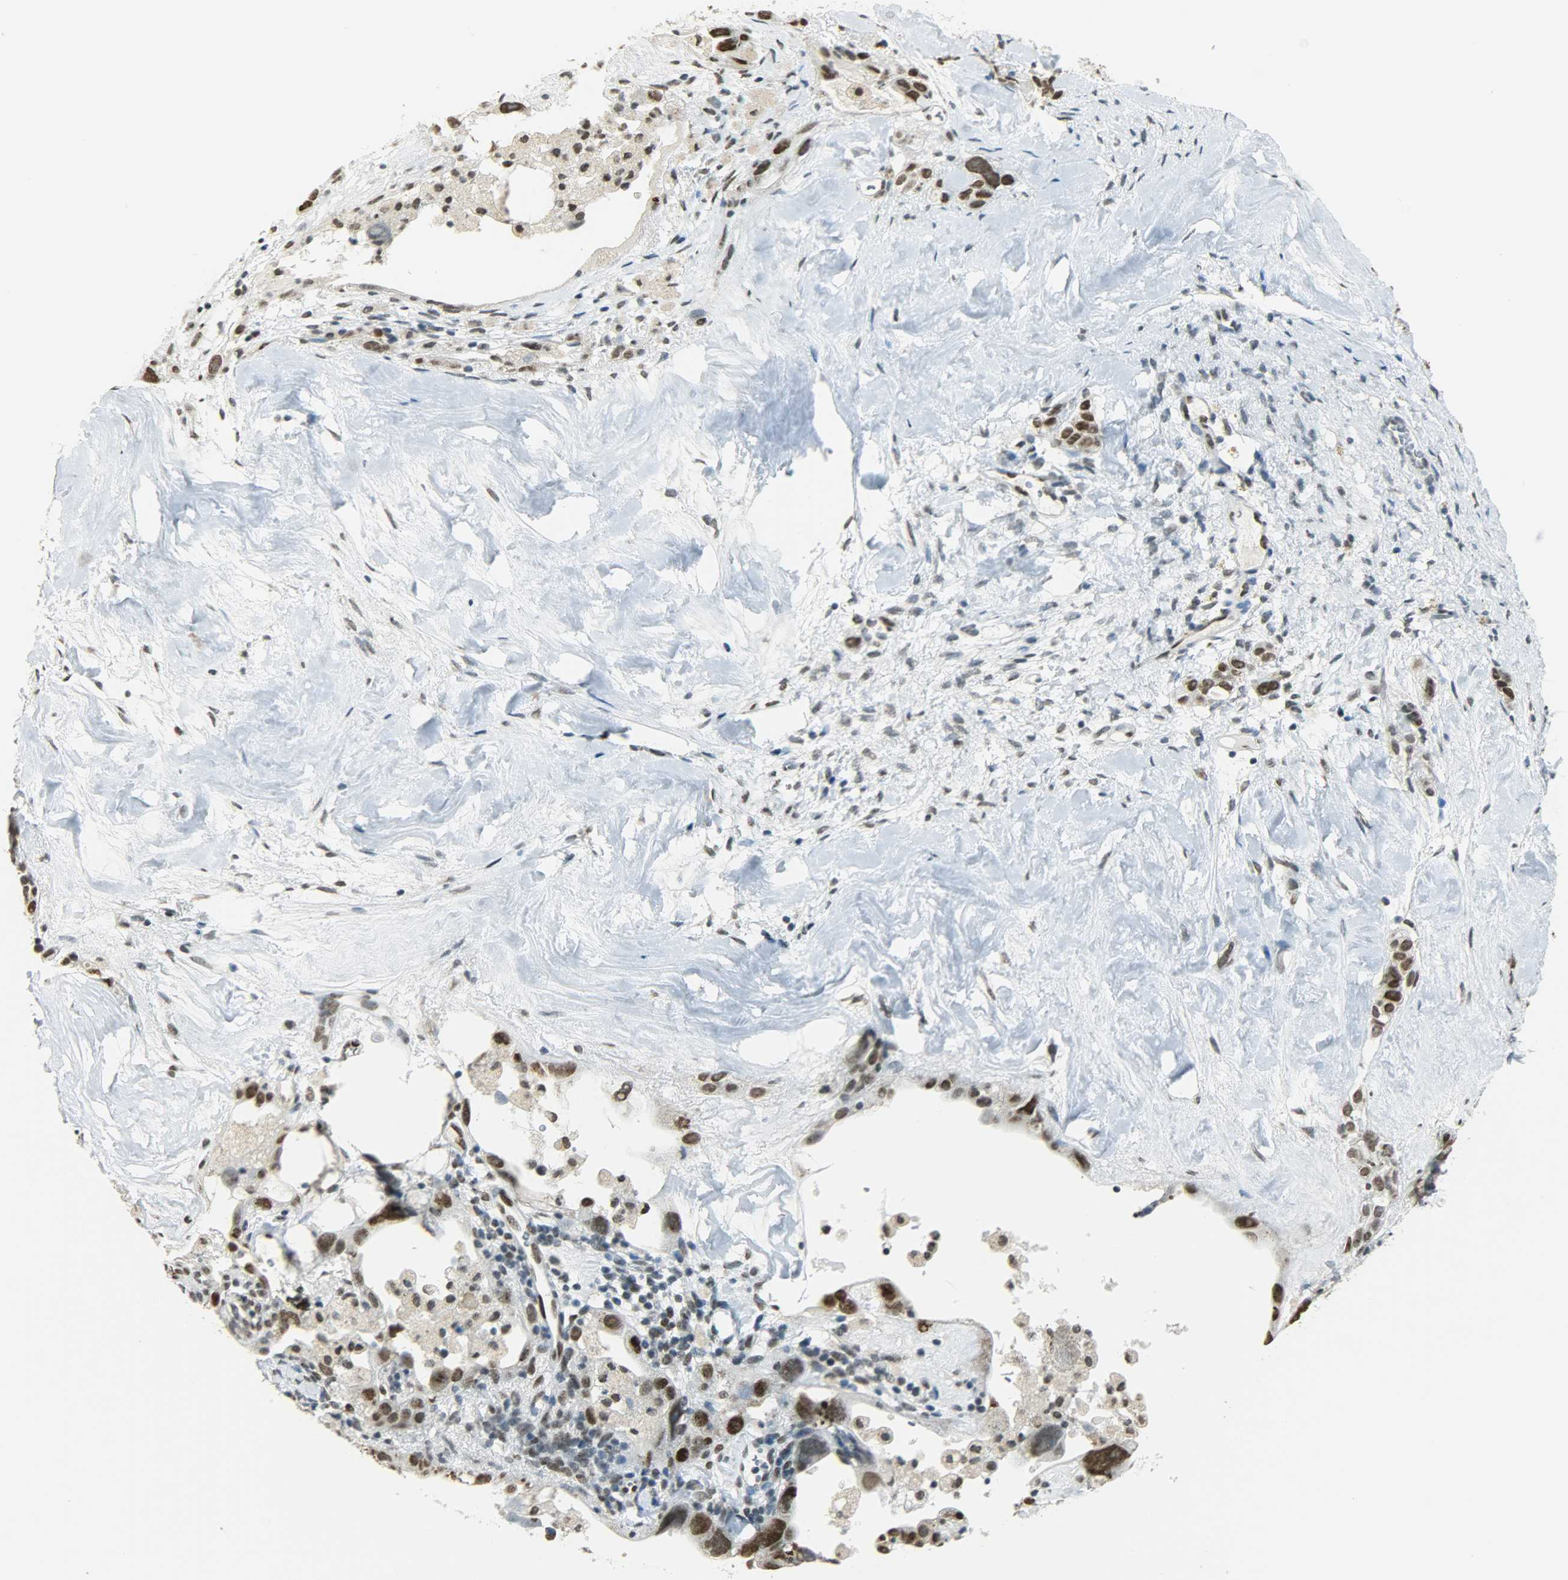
{"staining": {"intensity": "strong", "quantity": ">75%", "location": "nuclear"}, "tissue": "ovarian cancer", "cell_type": "Tumor cells", "image_type": "cancer", "snomed": [{"axis": "morphology", "description": "Cystadenocarcinoma, serous, NOS"}, {"axis": "topography", "description": "Ovary"}], "caption": "There is high levels of strong nuclear staining in tumor cells of ovarian cancer (serous cystadenocarcinoma), as demonstrated by immunohistochemical staining (brown color).", "gene": "MYEF2", "patient": {"sex": "female", "age": 66}}